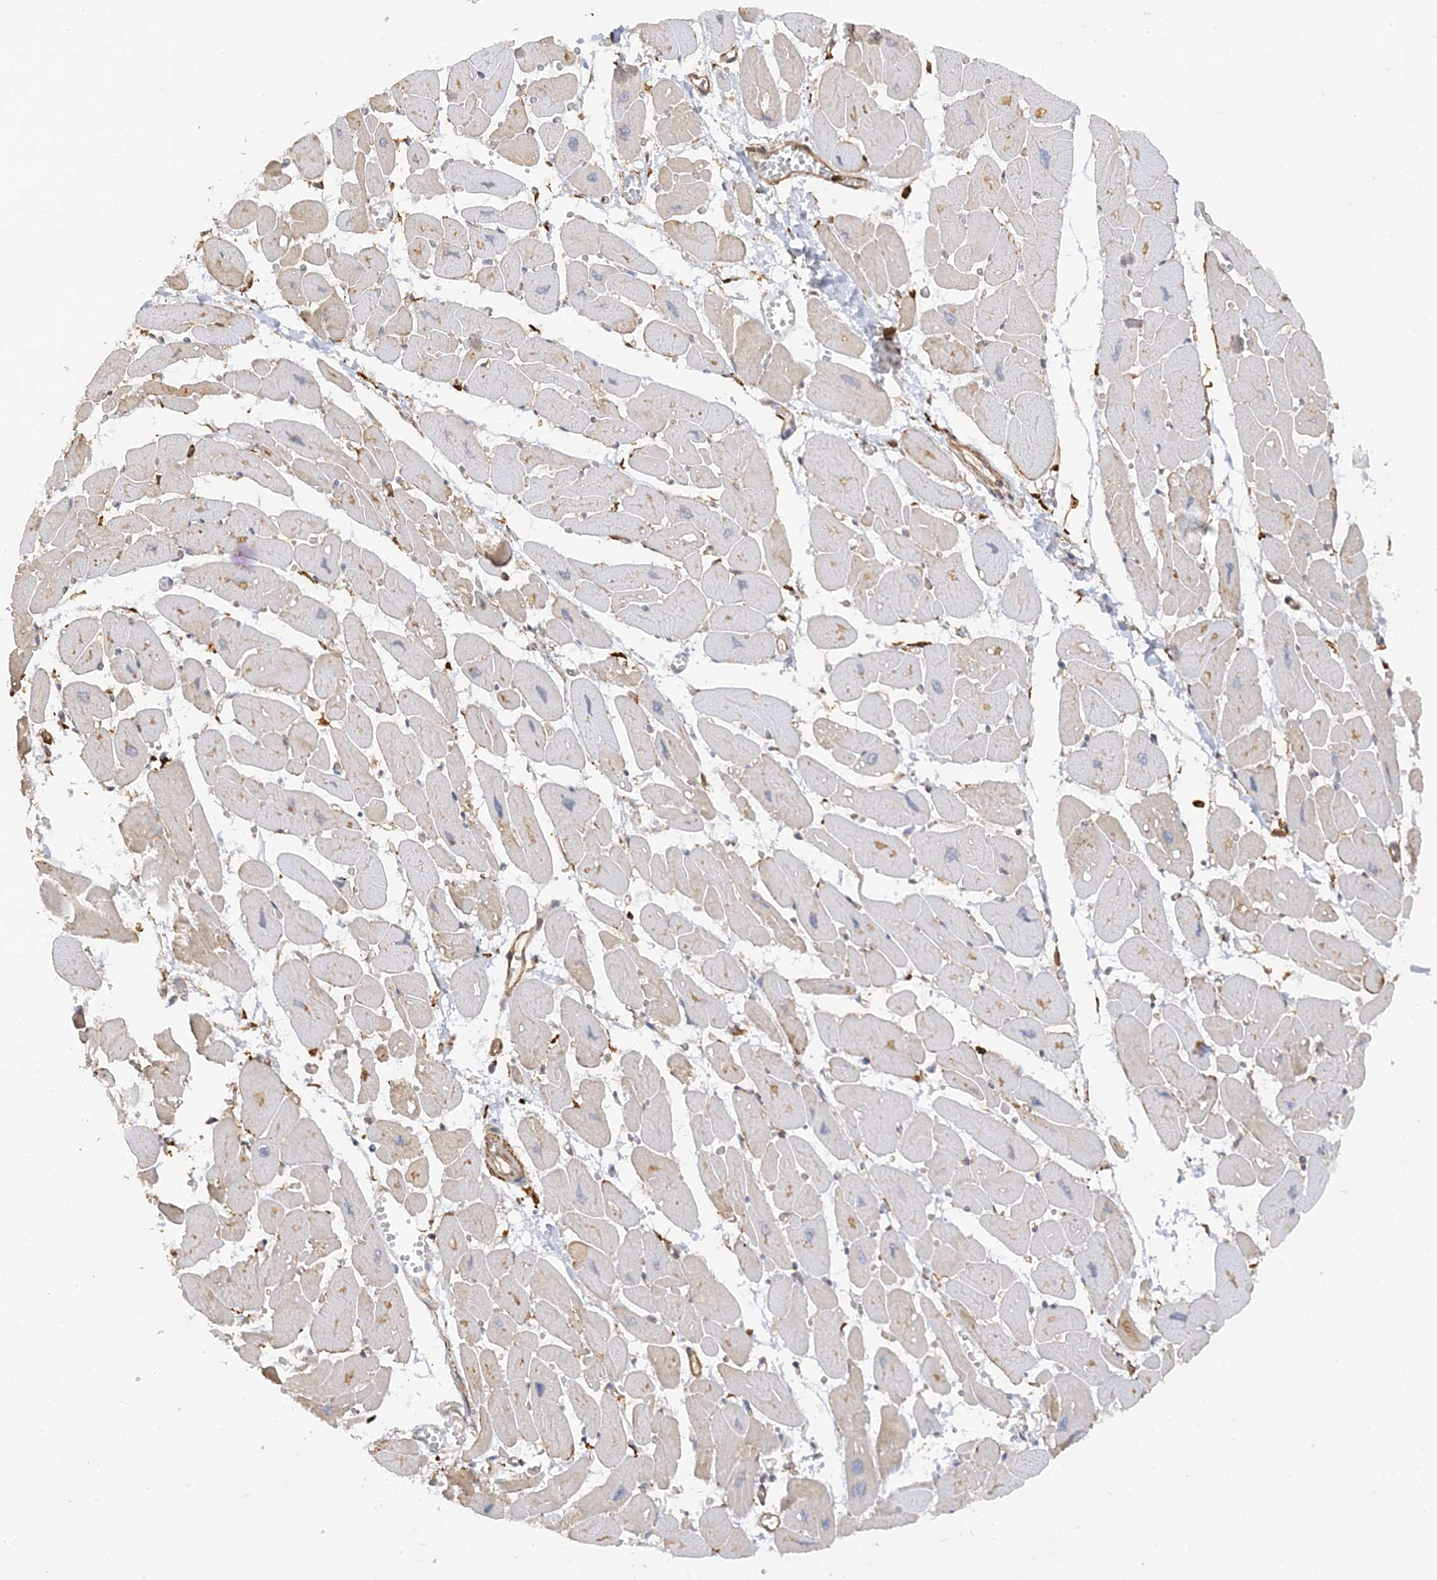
{"staining": {"intensity": "weak", "quantity": "25%-75%", "location": "cytoplasmic/membranous"}, "tissue": "heart muscle", "cell_type": "Cardiomyocytes", "image_type": "normal", "snomed": [{"axis": "morphology", "description": "Normal tissue, NOS"}, {"axis": "topography", "description": "Heart"}], "caption": "Weak cytoplasmic/membranous expression for a protein is appreciated in about 25%-75% of cardiomyocytes of unremarkable heart muscle using immunohistochemistry (IHC).", "gene": "PHACTR2", "patient": {"sex": "female", "age": 54}}